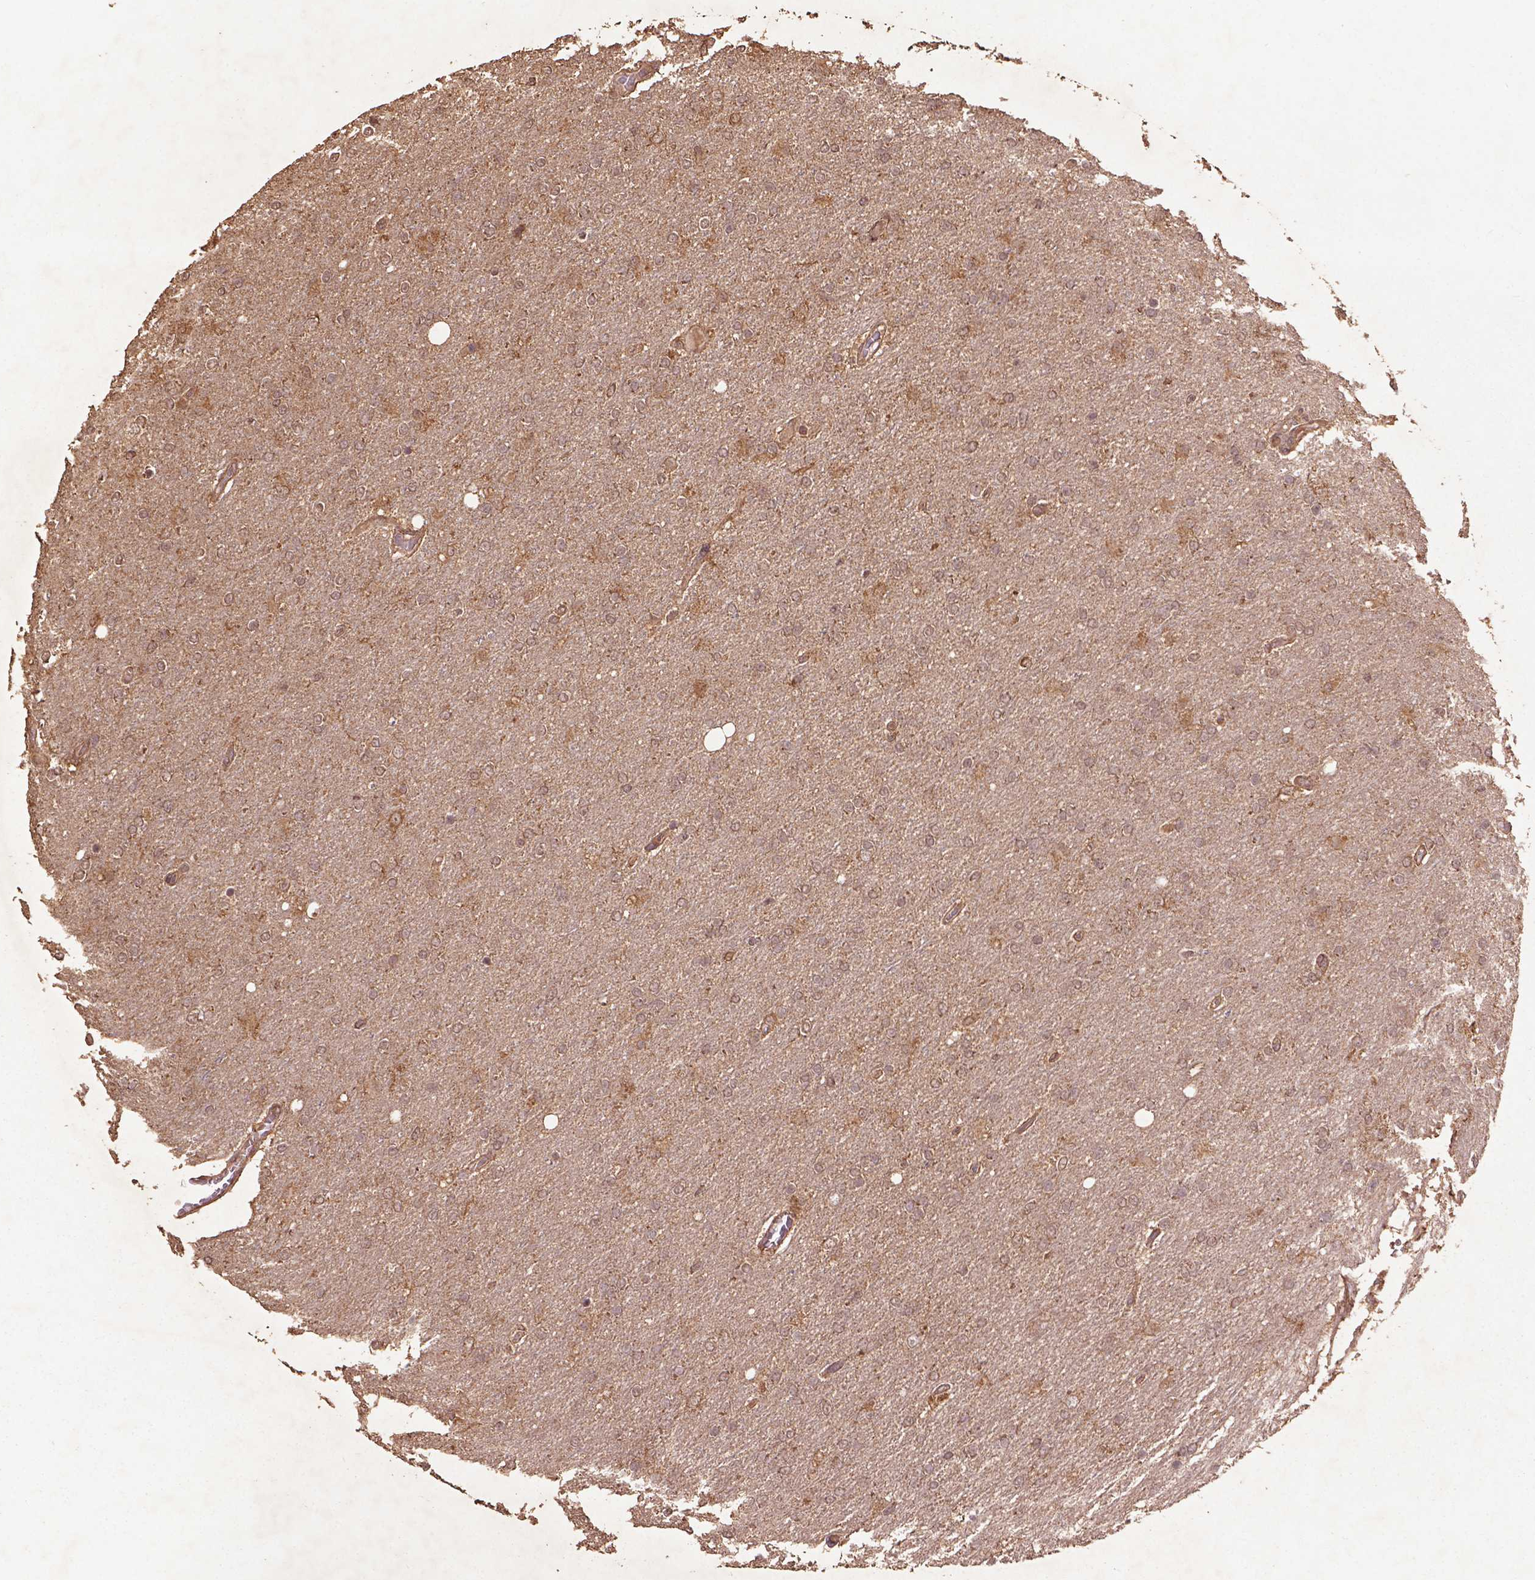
{"staining": {"intensity": "weak", "quantity": ">75%", "location": "cytoplasmic/membranous"}, "tissue": "glioma", "cell_type": "Tumor cells", "image_type": "cancer", "snomed": [{"axis": "morphology", "description": "Glioma, malignant, High grade"}, {"axis": "topography", "description": "Cerebral cortex"}], "caption": "A brown stain highlights weak cytoplasmic/membranous expression of a protein in glioma tumor cells.", "gene": "BABAM1", "patient": {"sex": "male", "age": 70}}